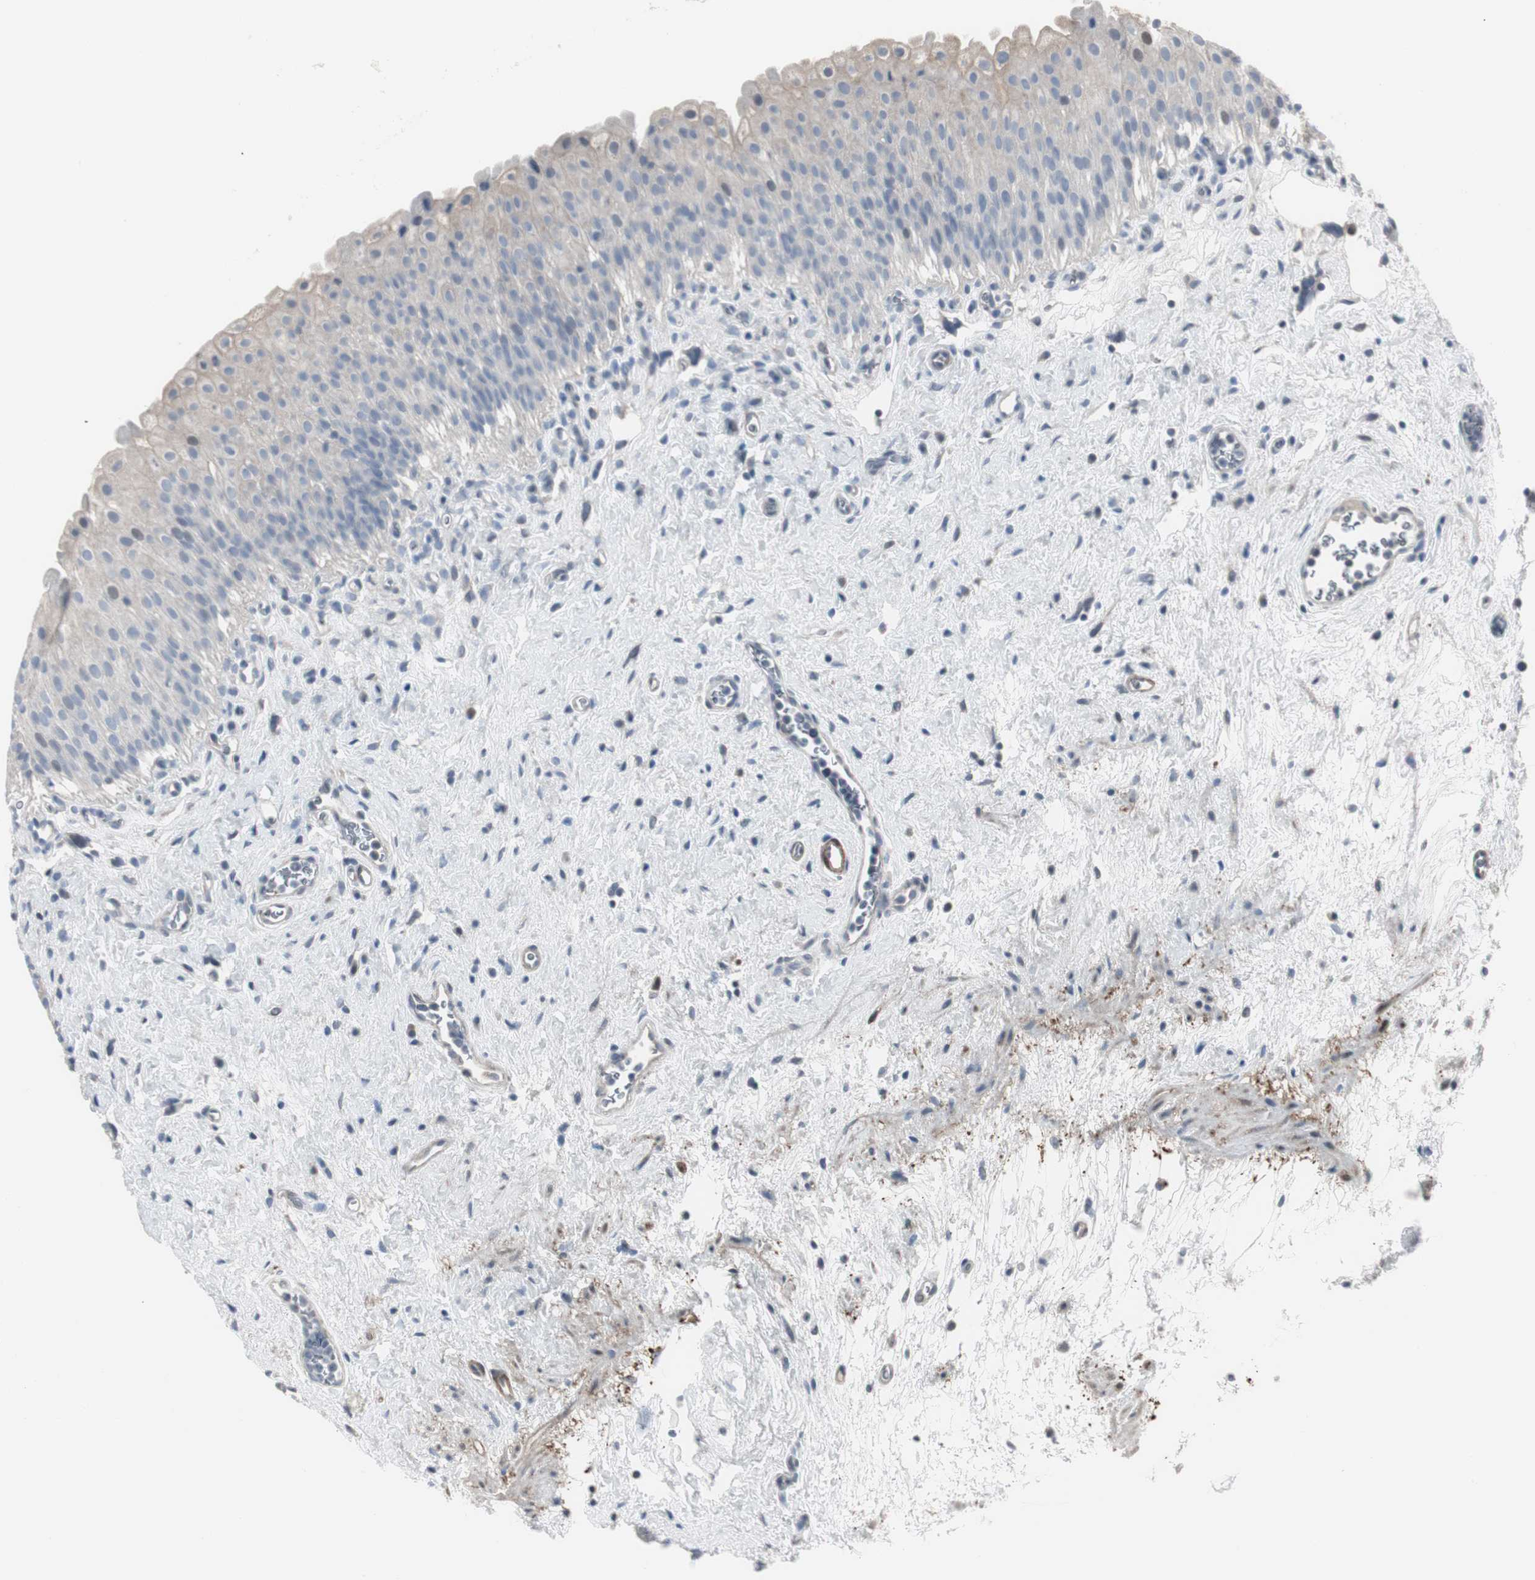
{"staining": {"intensity": "negative", "quantity": "none", "location": "none"}, "tissue": "urinary bladder", "cell_type": "Urothelial cells", "image_type": "normal", "snomed": [{"axis": "morphology", "description": "Normal tissue, NOS"}, {"axis": "morphology", "description": "Urothelial carcinoma, High grade"}, {"axis": "topography", "description": "Urinary bladder"}], "caption": "The photomicrograph exhibits no staining of urothelial cells in normal urinary bladder.", "gene": "DMPK", "patient": {"sex": "male", "age": 46}}